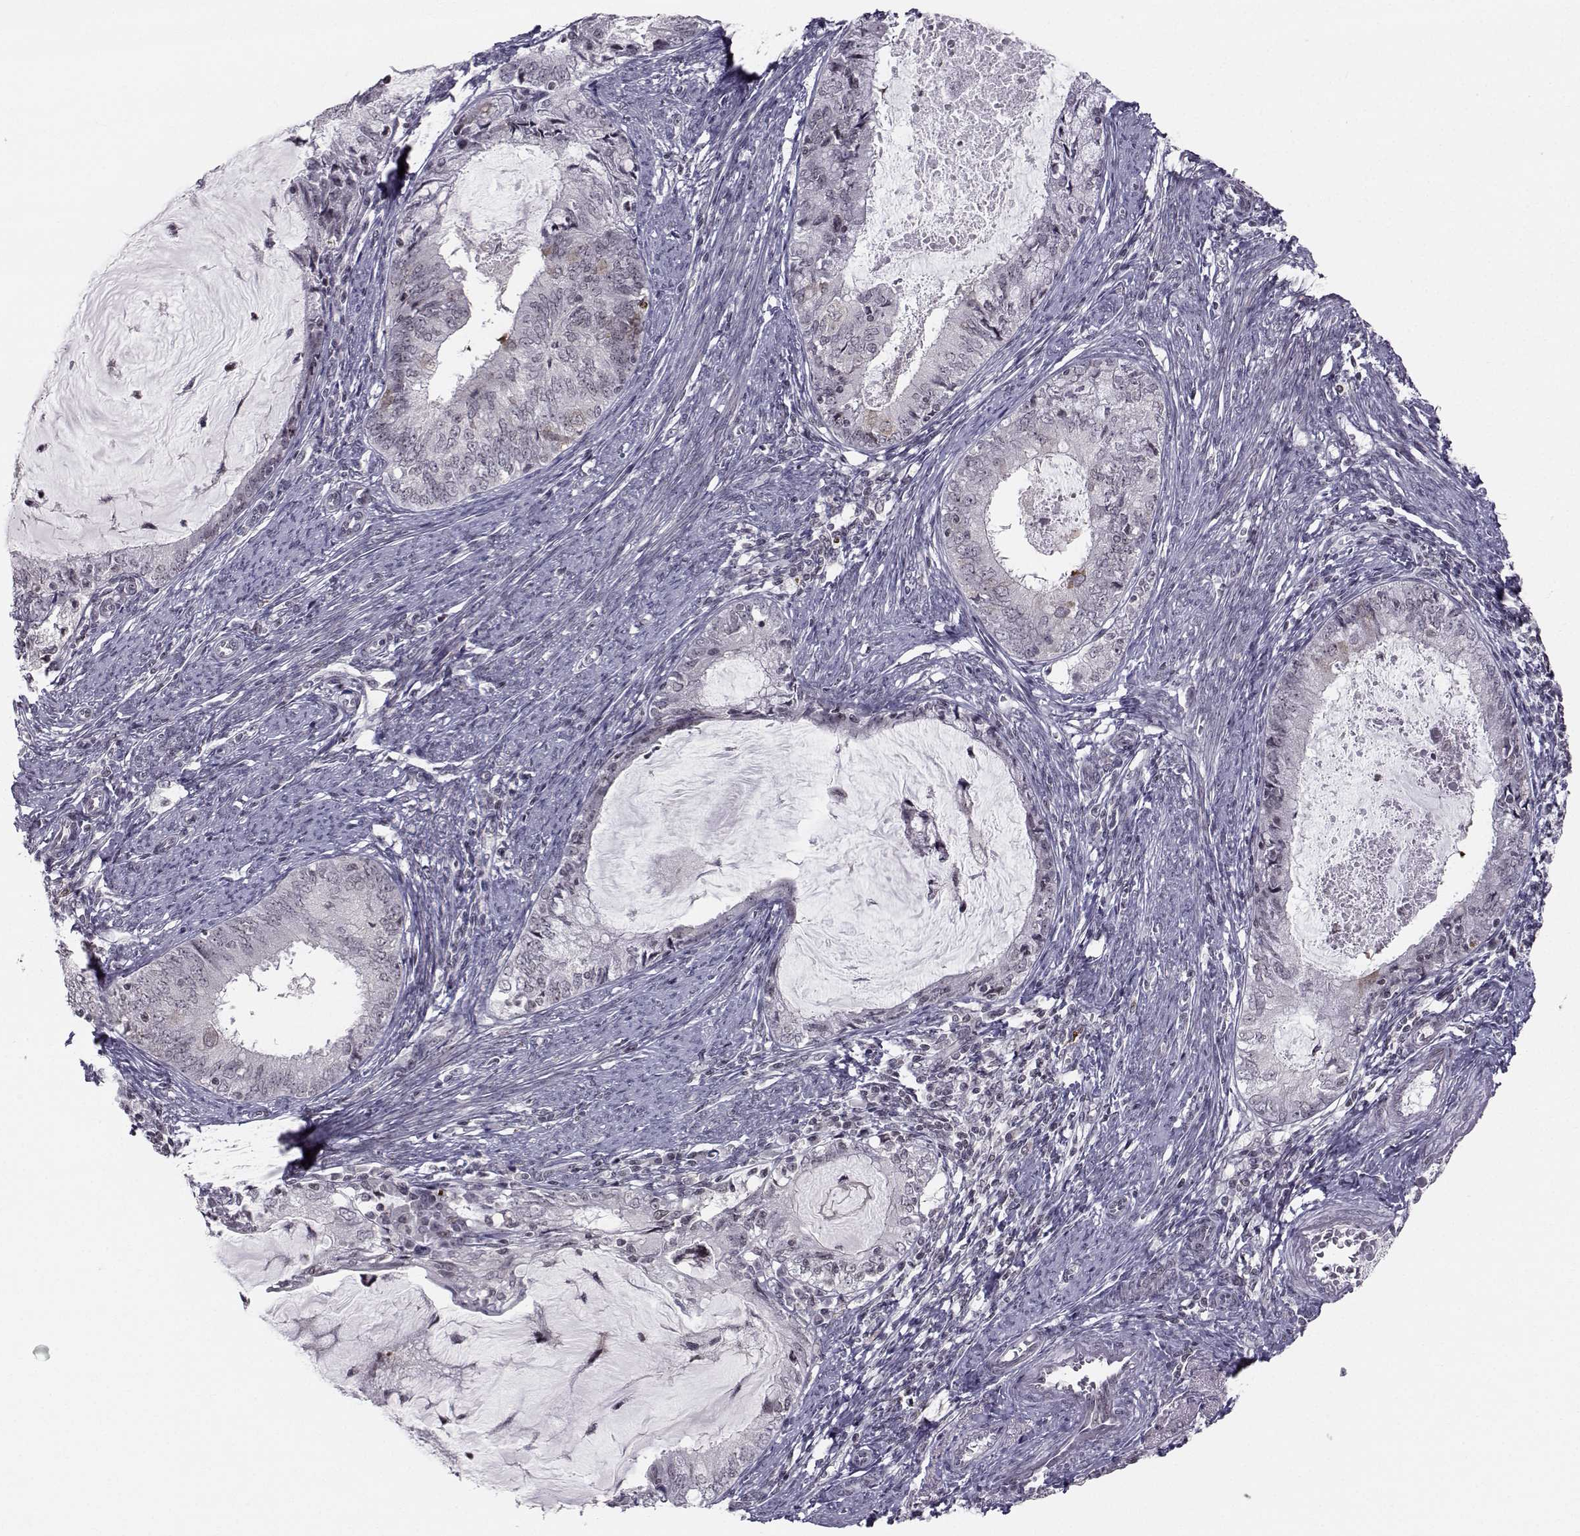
{"staining": {"intensity": "negative", "quantity": "none", "location": "none"}, "tissue": "endometrial cancer", "cell_type": "Tumor cells", "image_type": "cancer", "snomed": [{"axis": "morphology", "description": "Adenocarcinoma, NOS"}, {"axis": "topography", "description": "Endometrium"}], "caption": "Immunohistochemistry (IHC) histopathology image of endometrial cancer (adenocarcinoma) stained for a protein (brown), which exhibits no staining in tumor cells.", "gene": "MARCHF4", "patient": {"sex": "female", "age": 57}}